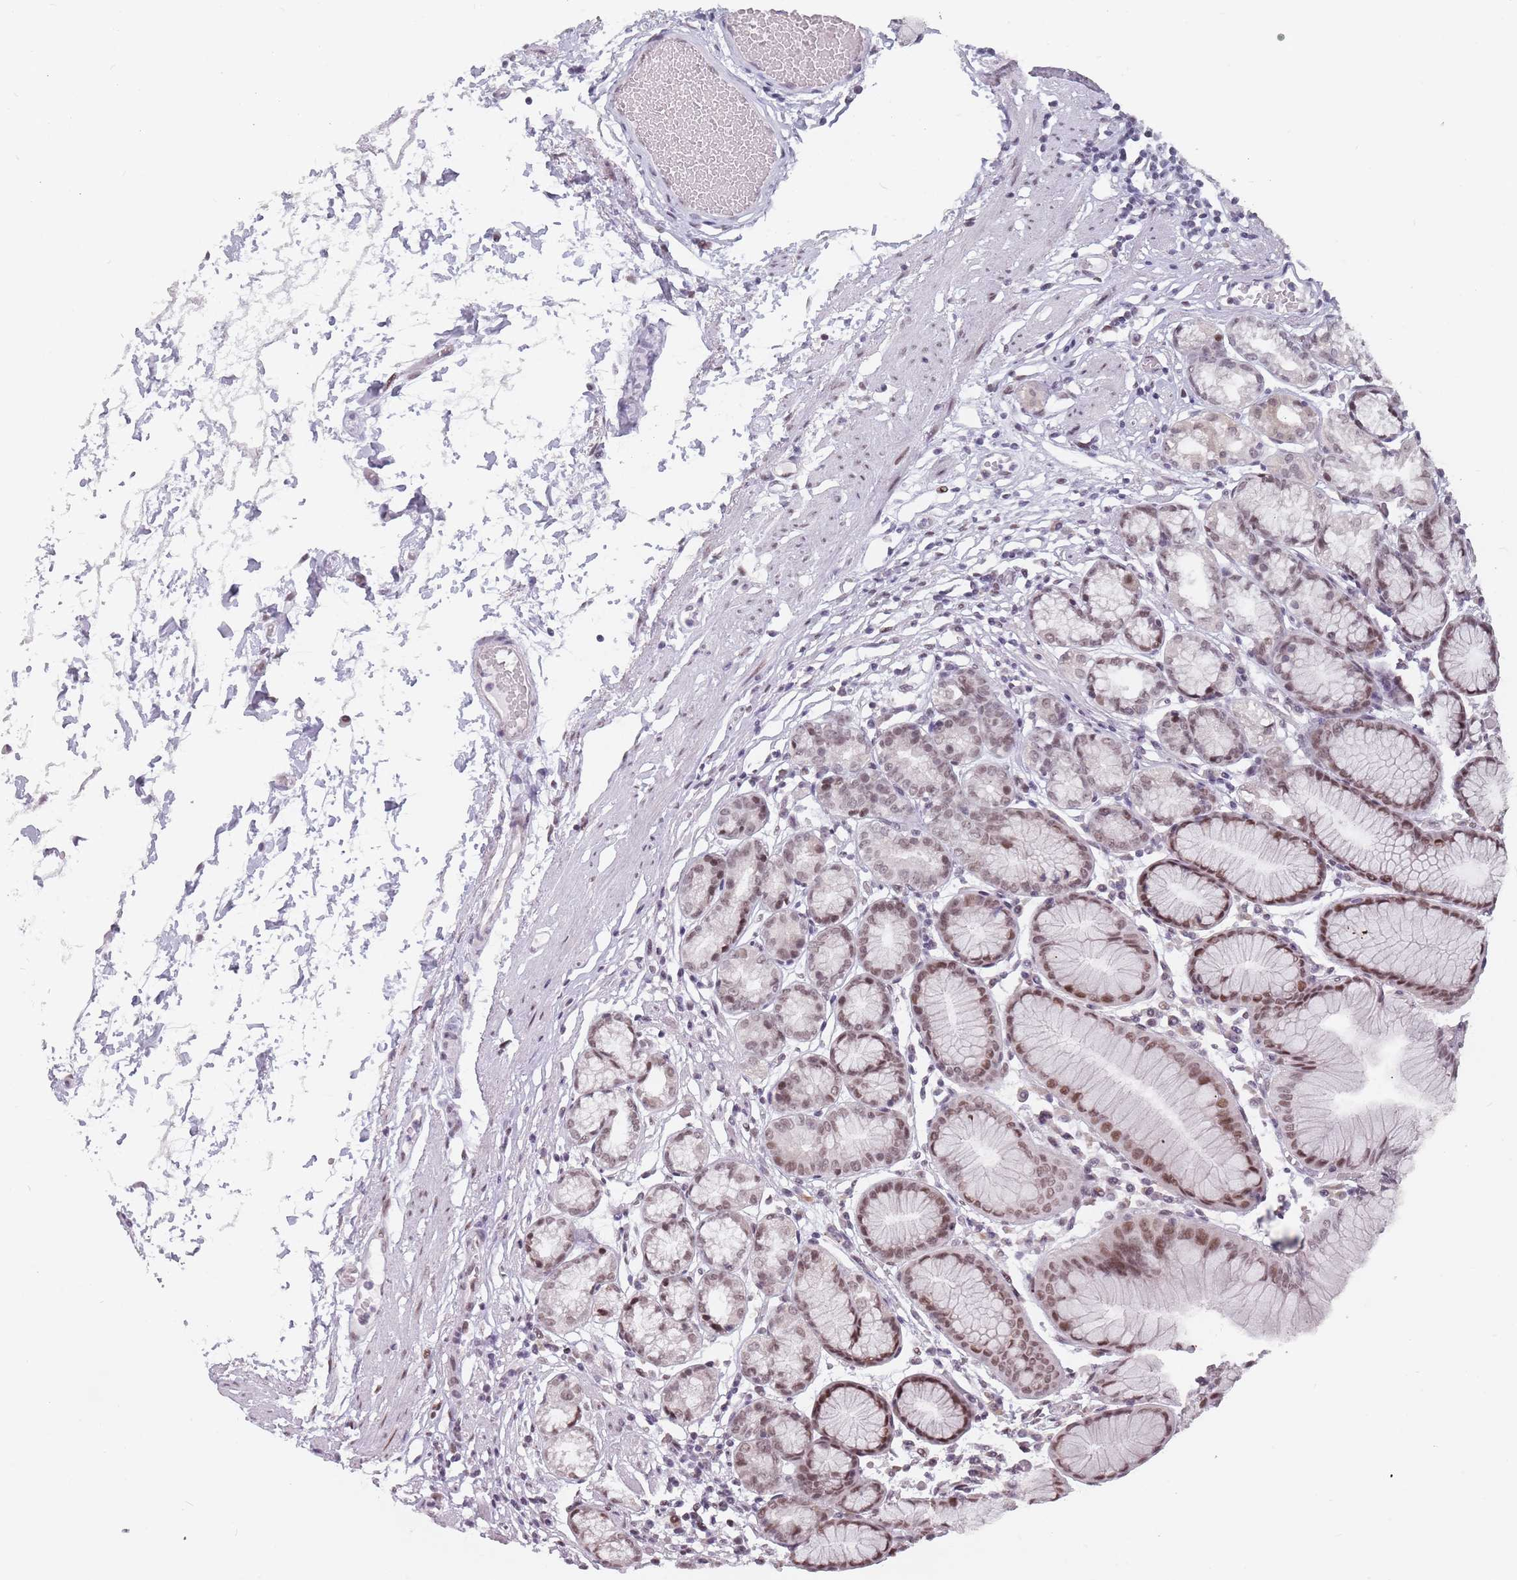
{"staining": {"intensity": "moderate", "quantity": "25%-75%", "location": "nuclear"}, "tissue": "stomach", "cell_type": "Glandular cells", "image_type": "normal", "snomed": [{"axis": "morphology", "description": "Normal tissue, NOS"}, {"axis": "topography", "description": "Stomach"}], "caption": "This image demonstrates IHC staining of unremarkable stomach, with medium moderate nuclear expression in approximately 25%-75% of glandular cells.", "gene": "PTCHD1", "patient": {"sex": "female", "age": 57}}